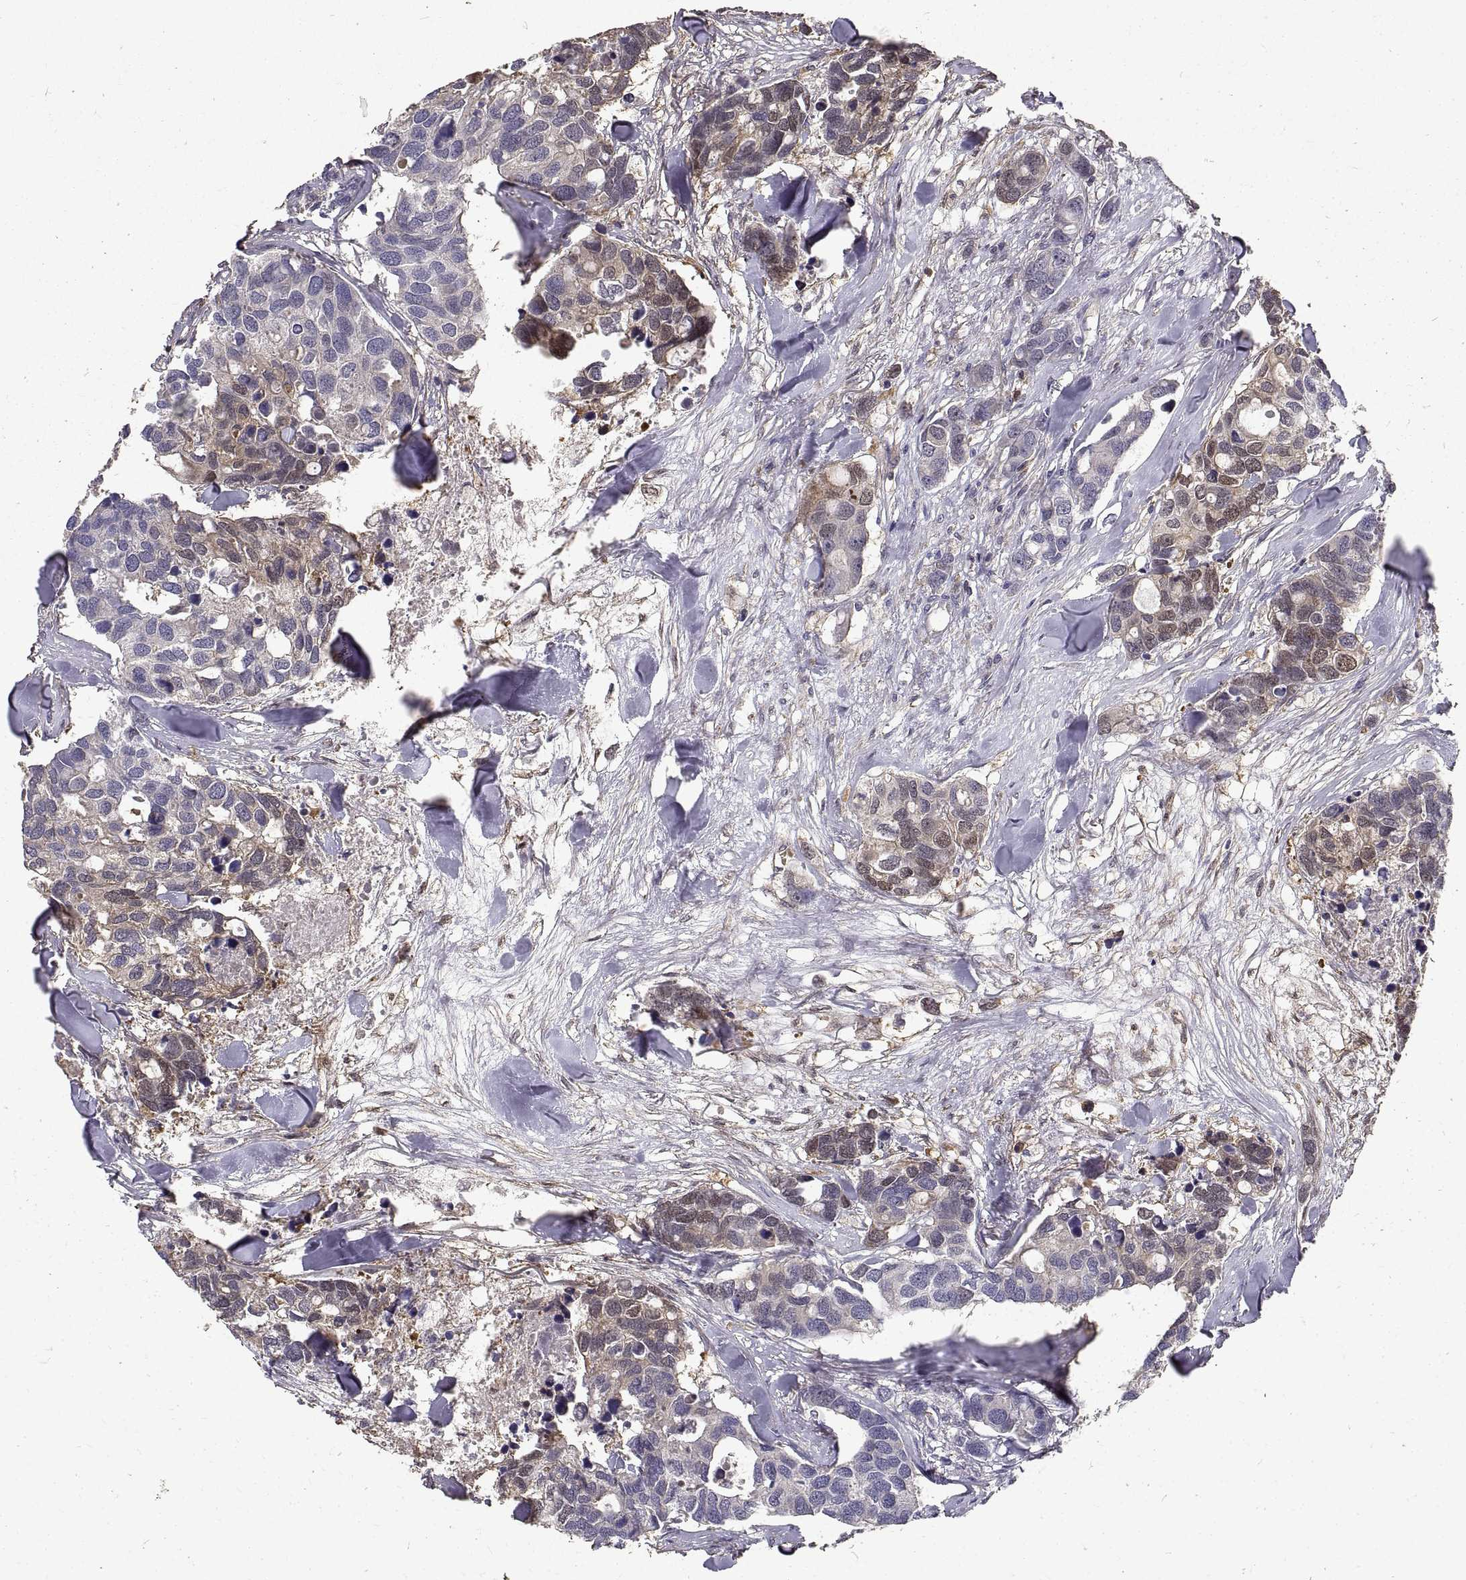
{"staining": {"intensity": "weak", "quantity": "<25%", "location": "cytoplasmic/membranous"}, "tissue": "breast cancer", "cell_type": "Tumor cells", "image_type": "cancer", "snomed": [{"axis": "morphology", "description": "Duct carcinoma"}, {"axis": "topography", "description": "Breast"}], "caption": "Intraductal carcinoma (breast) was stained to show a protein in brown. There is no significant positivity in tumor cells.", "gene": "PEA15", "patient": {"sex": "female", "age": 83}}